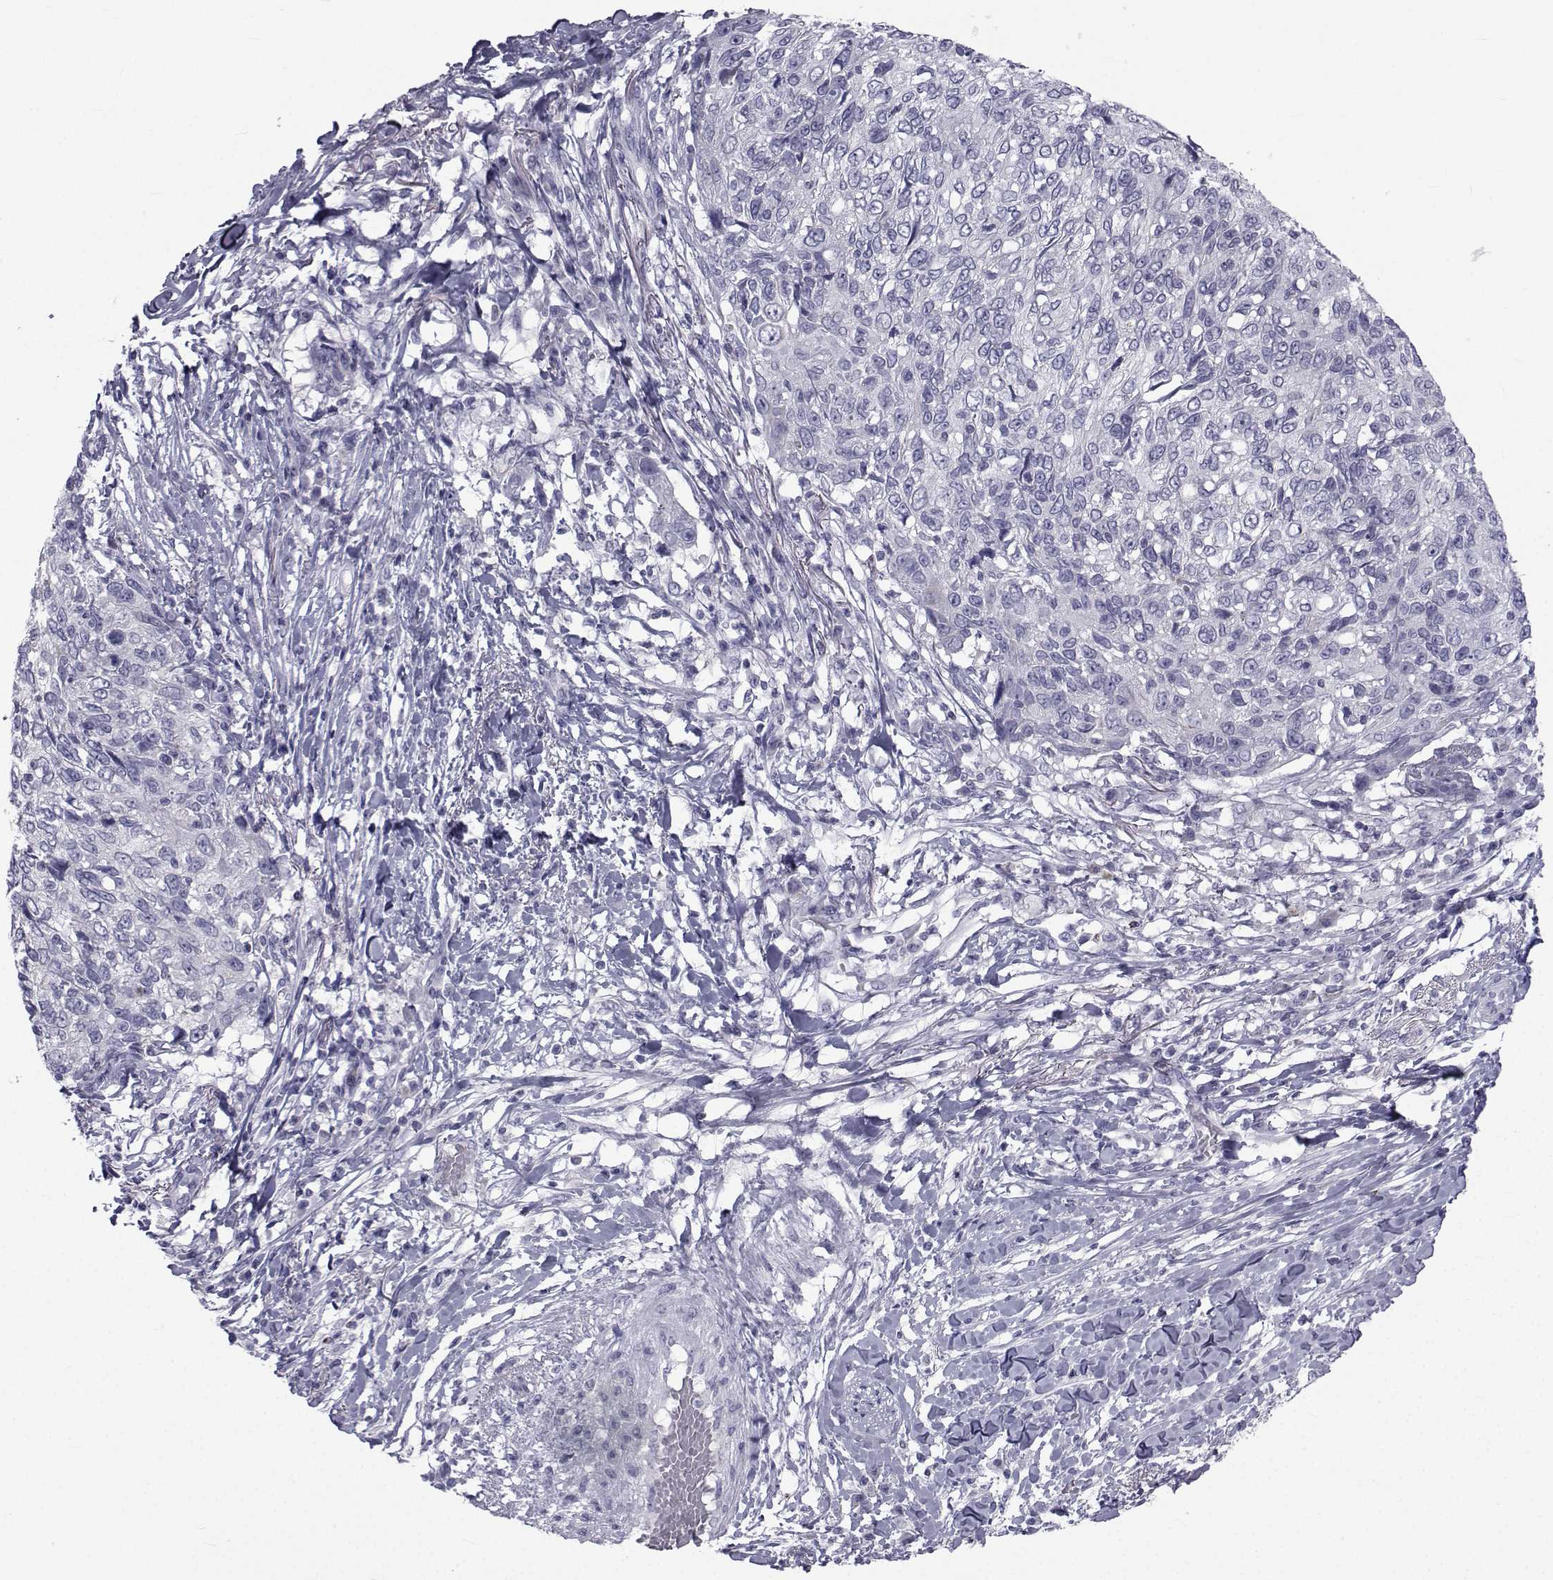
{"staining": {"intensity": "negative", "quantity": "none", "location": "none"}, "tissue": "skin cancer", "cell_type": "Tumor cells", "image_type": "cancer", "snomed": [{"axis": "morphology", "description": "Squamous cell carcinoma, NOS"}, {"axis": "topography", "description": "Skin"}], "caption": "Skin cancer stained for a protein using immunohistochemistry displays no expression tumor cells.", "gene": "FDXR", "patient": {"sex": "male", "age": 92}}